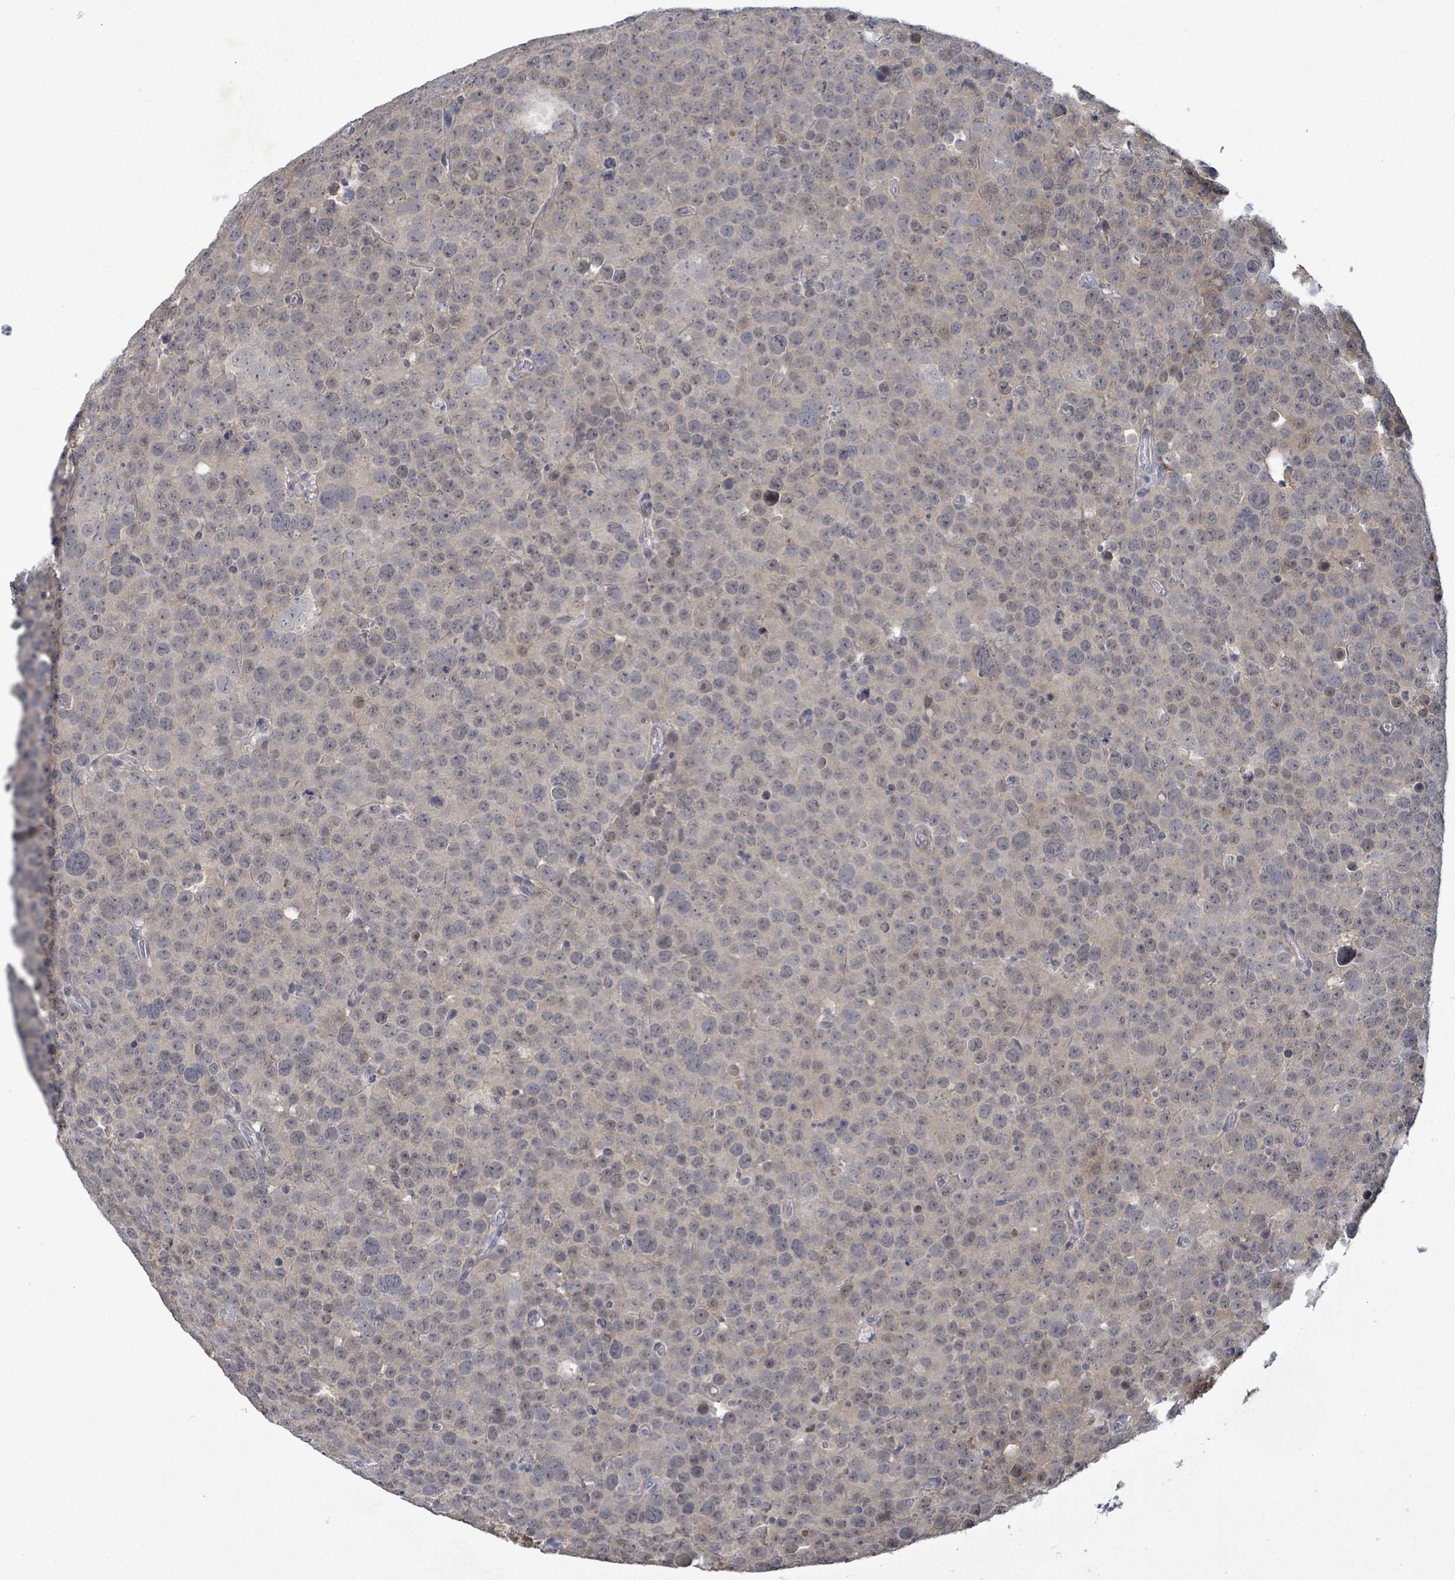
{"staining": {"intensity": "negative", "quantity": "none", "location": "none"}, "tissue": "testis cancer", "cell_type": "Tumor cells", "image_type": "cancer", "snomed": [{"axis": "morphology", "description": "Seminoma, NOS"}, {"axis": "topography", "description": "Testis"}], "caption": "This is a photomicrograph of IHC staining of testis seminoma, which shows no expression in tumor cells.", "gene": "AMMECR1", "patient": {"sex": "male", "age": 71}}